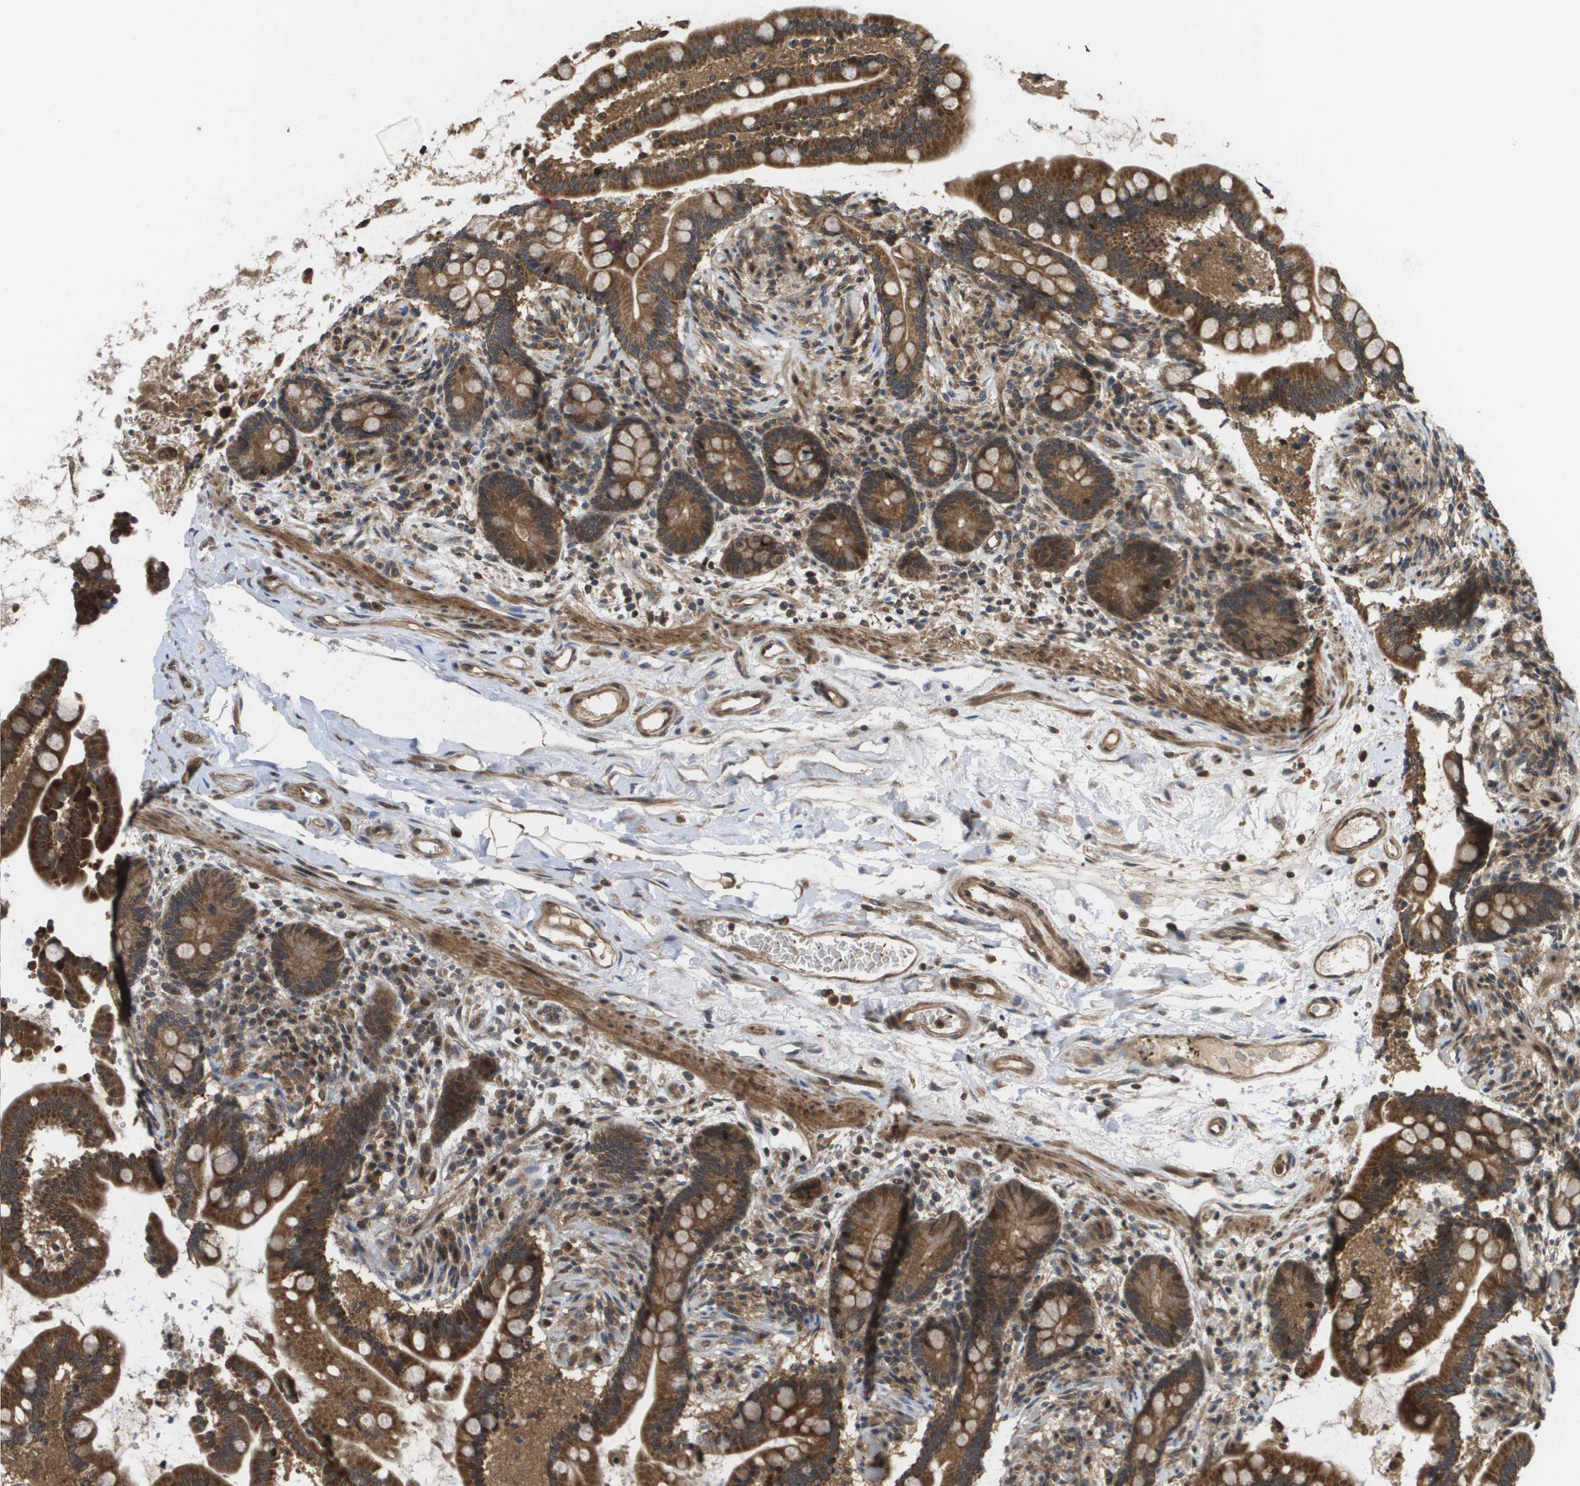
{"staining": {"intensity": "moderate", "quantity": ">75%", "location": "cytoplasmic/membranous"}, "tissue": "colon", "cell_type": "Endothelial cells", "image_type": "normal", "snomed": [{"axis": "morphology", "description": "Normal tissue, NOS"}, {"axis": "topography", "description": "Colon"}], "caption": "Immunohistochemical staining of normal colon demonstrates >75% levels of moderate cytoplasmic/membranous protein staining in approximately >75% of endothelial cells.", "gene": "RBM38", "patient": {"sex": "male", "age": 73}}